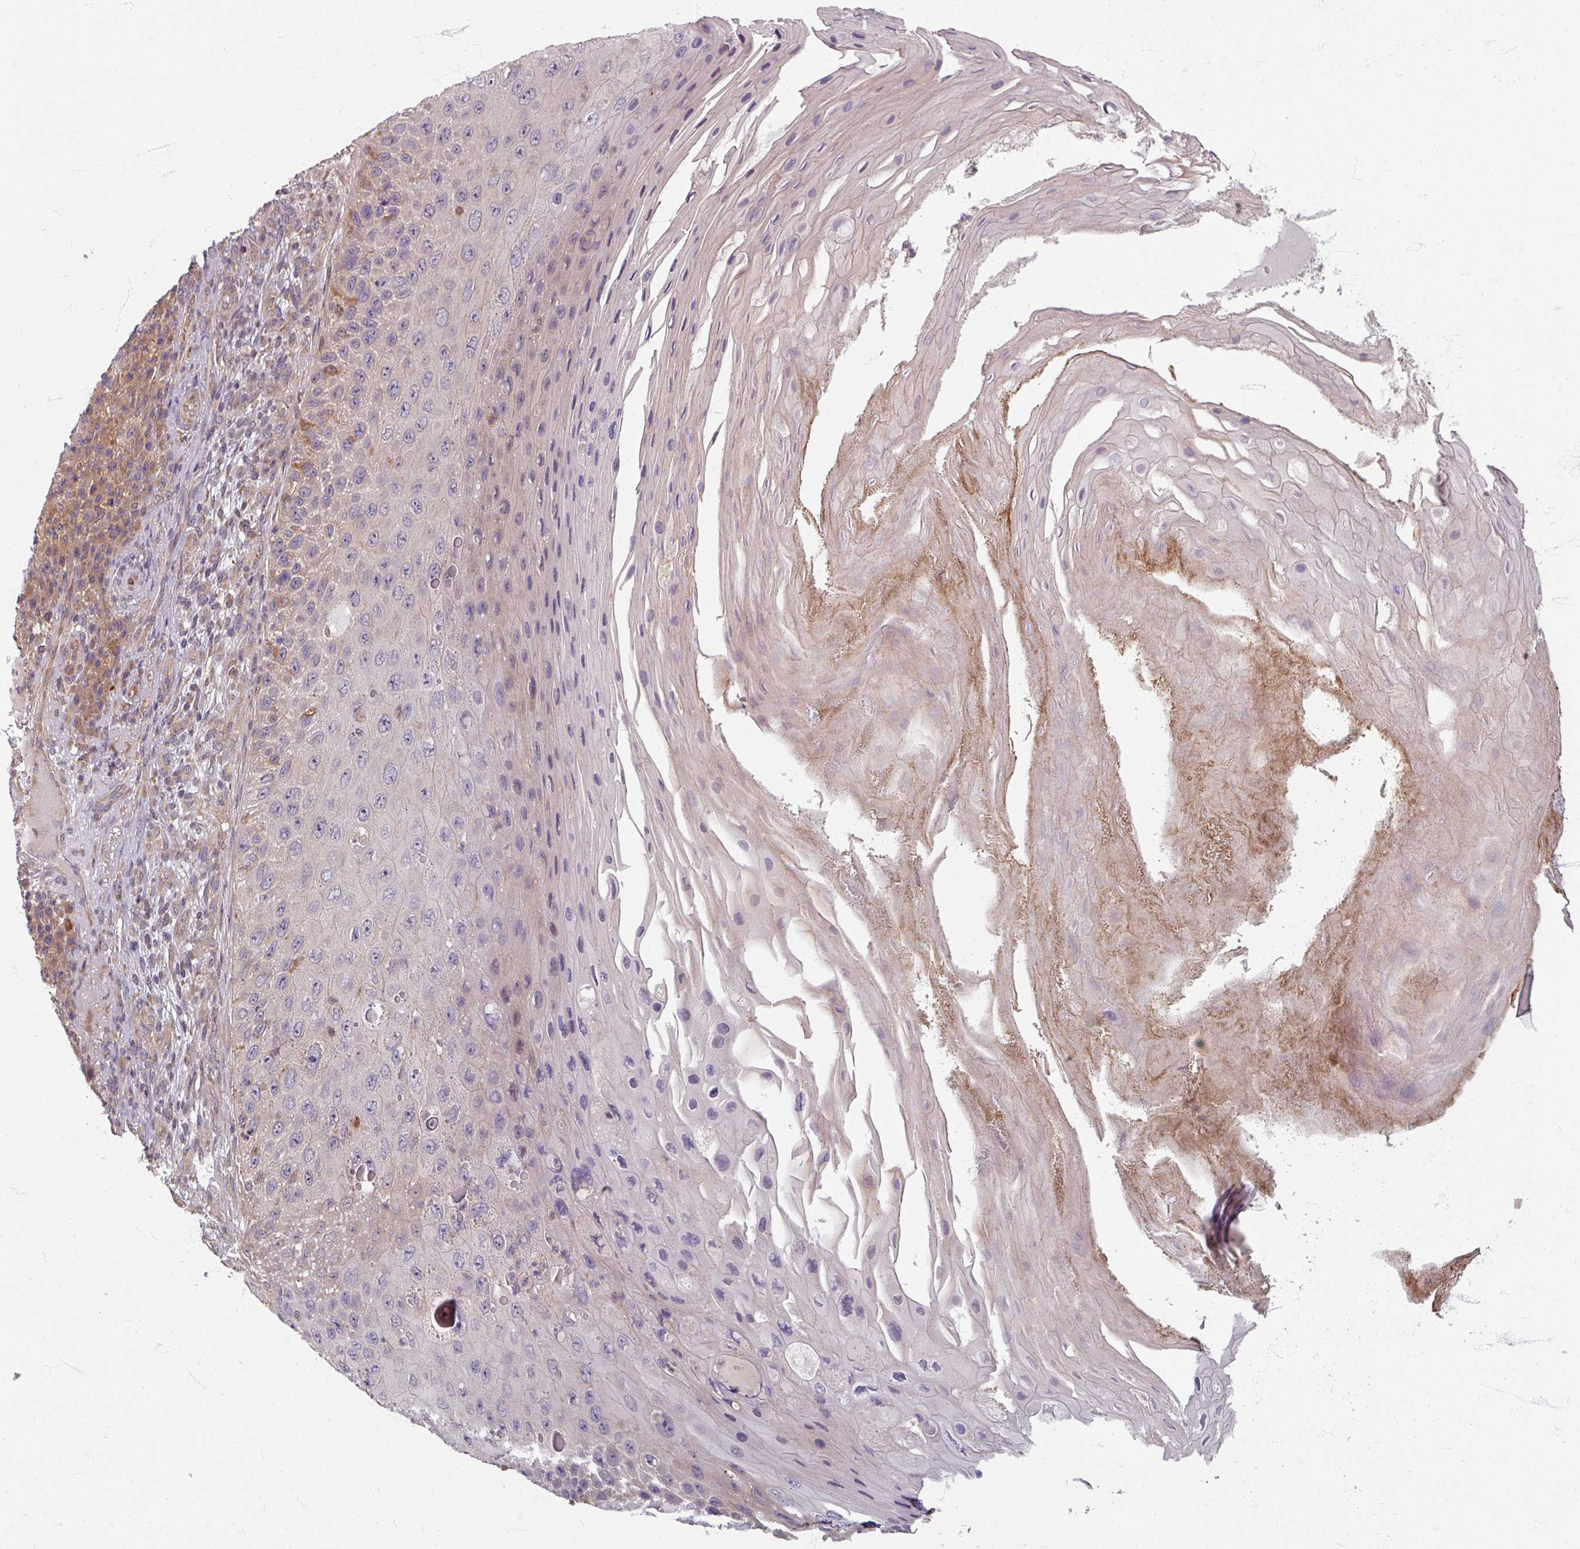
{"staining": {"intensity": "moderate", "quantity": "<25%", "location": "cytoplasmic/membranous"}, "tissue": "skin cancer", "cell_type": "Tumor cells", "image_type": "cancer", "snomed": [{"axis": "morphology", "description": "Squamous cell carcinoma, NOS"}, {"axis": "topography", "description": "Skin"}], "caption": "A brown stain highlights moderate cytoplasmic/membranous expression of a protein in squamous cell carcinoma (skin) tumor cells.", "gene": "STAM", "patient": {"sex": "female", "age": 88}}